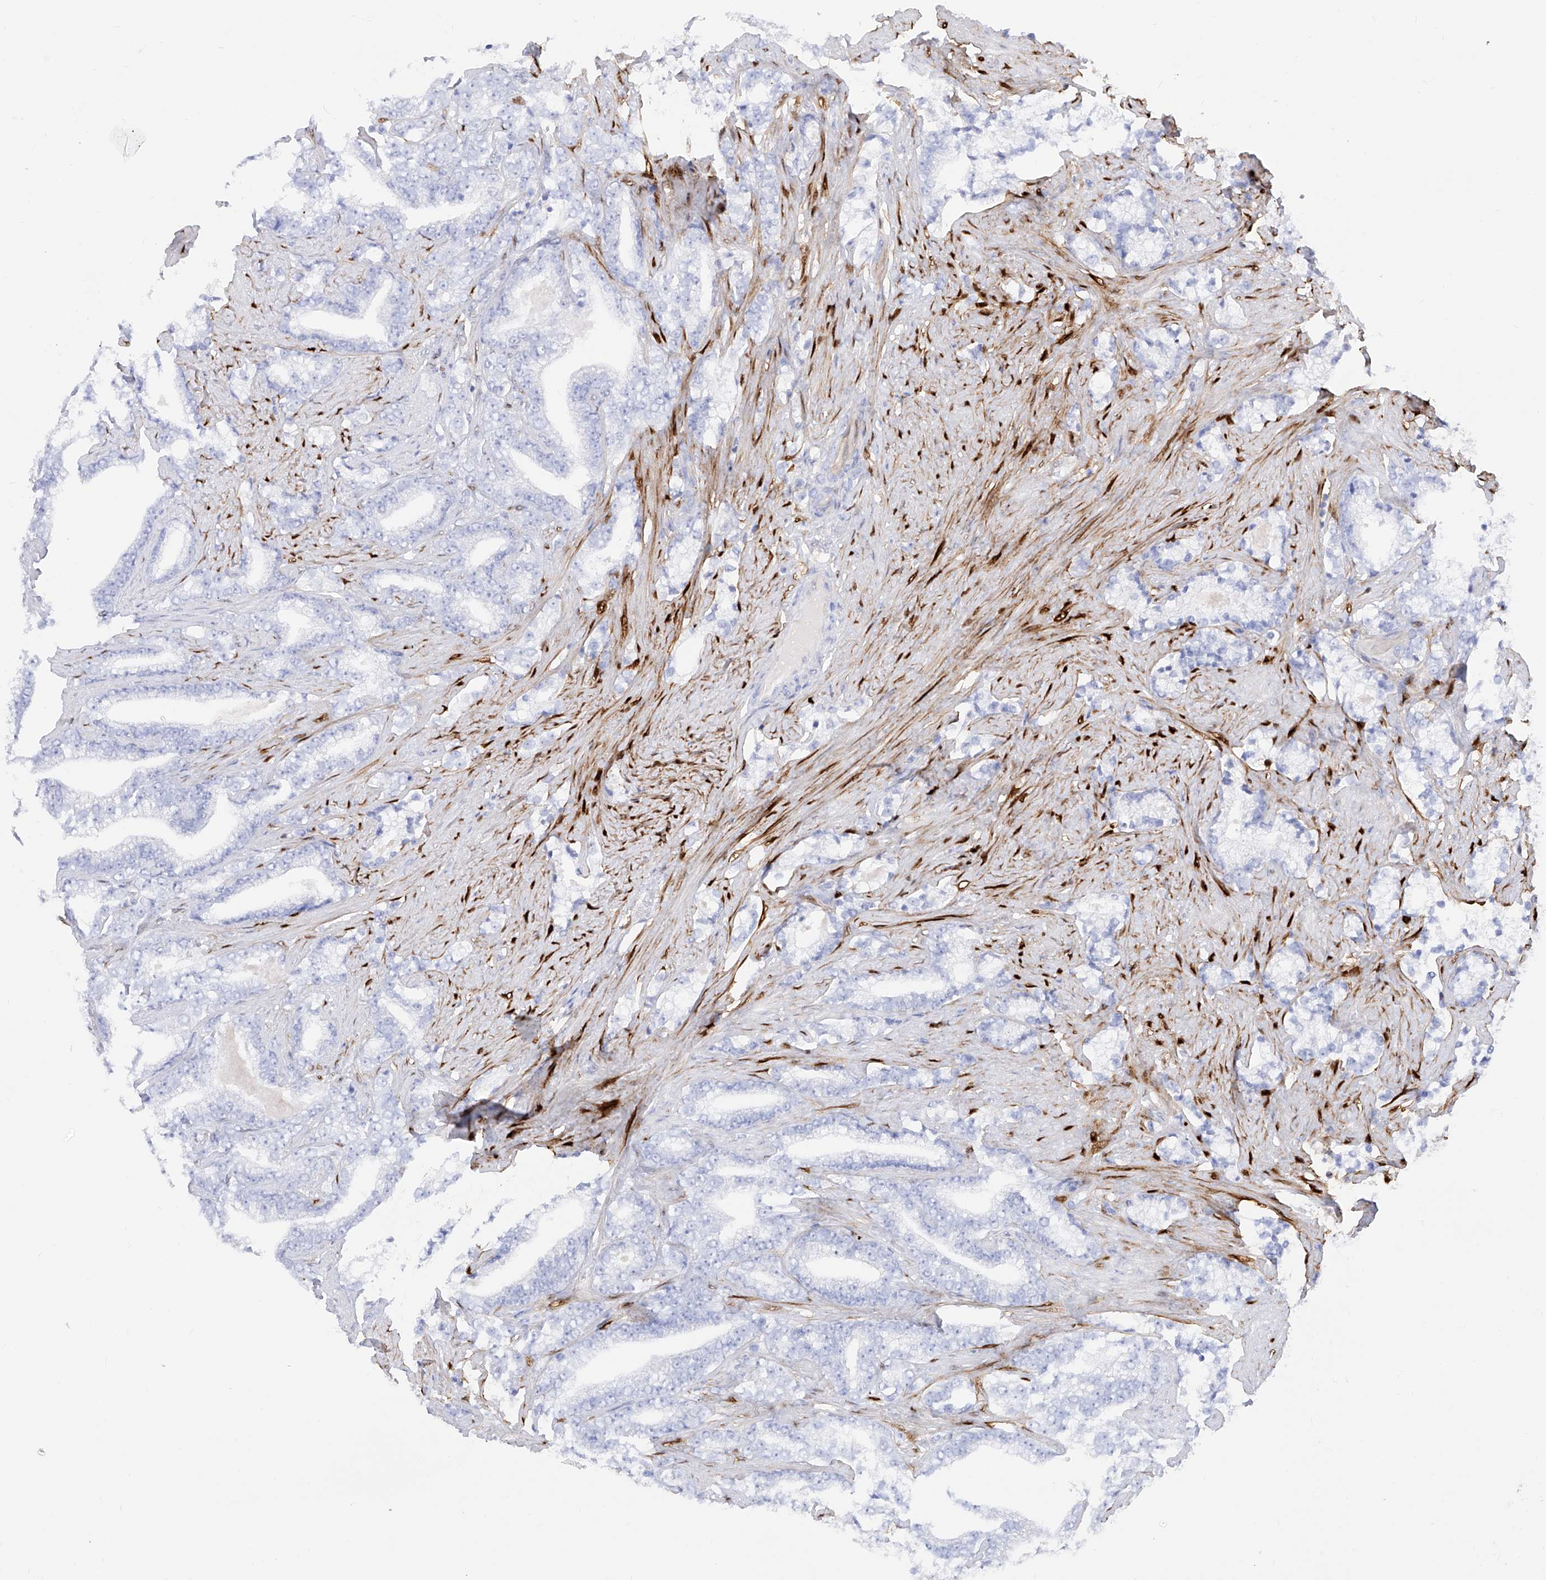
{"staining": {"intensity": "negative", "quantity": "none", "location": "none"}, "tissue": "prostate cancer", "cell_type": "Tumor cells", "image_type": "cancer", "snomed": [{"axis": "morphology", "description": "Adenocarcinoma, High grade"}, {"axis": "topography", "description": "Prostate and seminal vesicle, NOS"}], "caption": "Tumor cells are negative for brown protein staining in prostate adenocarcinoma (high-grade).", "gene": "TRPC7", "patient": {"sex": "male", "age": 67}}